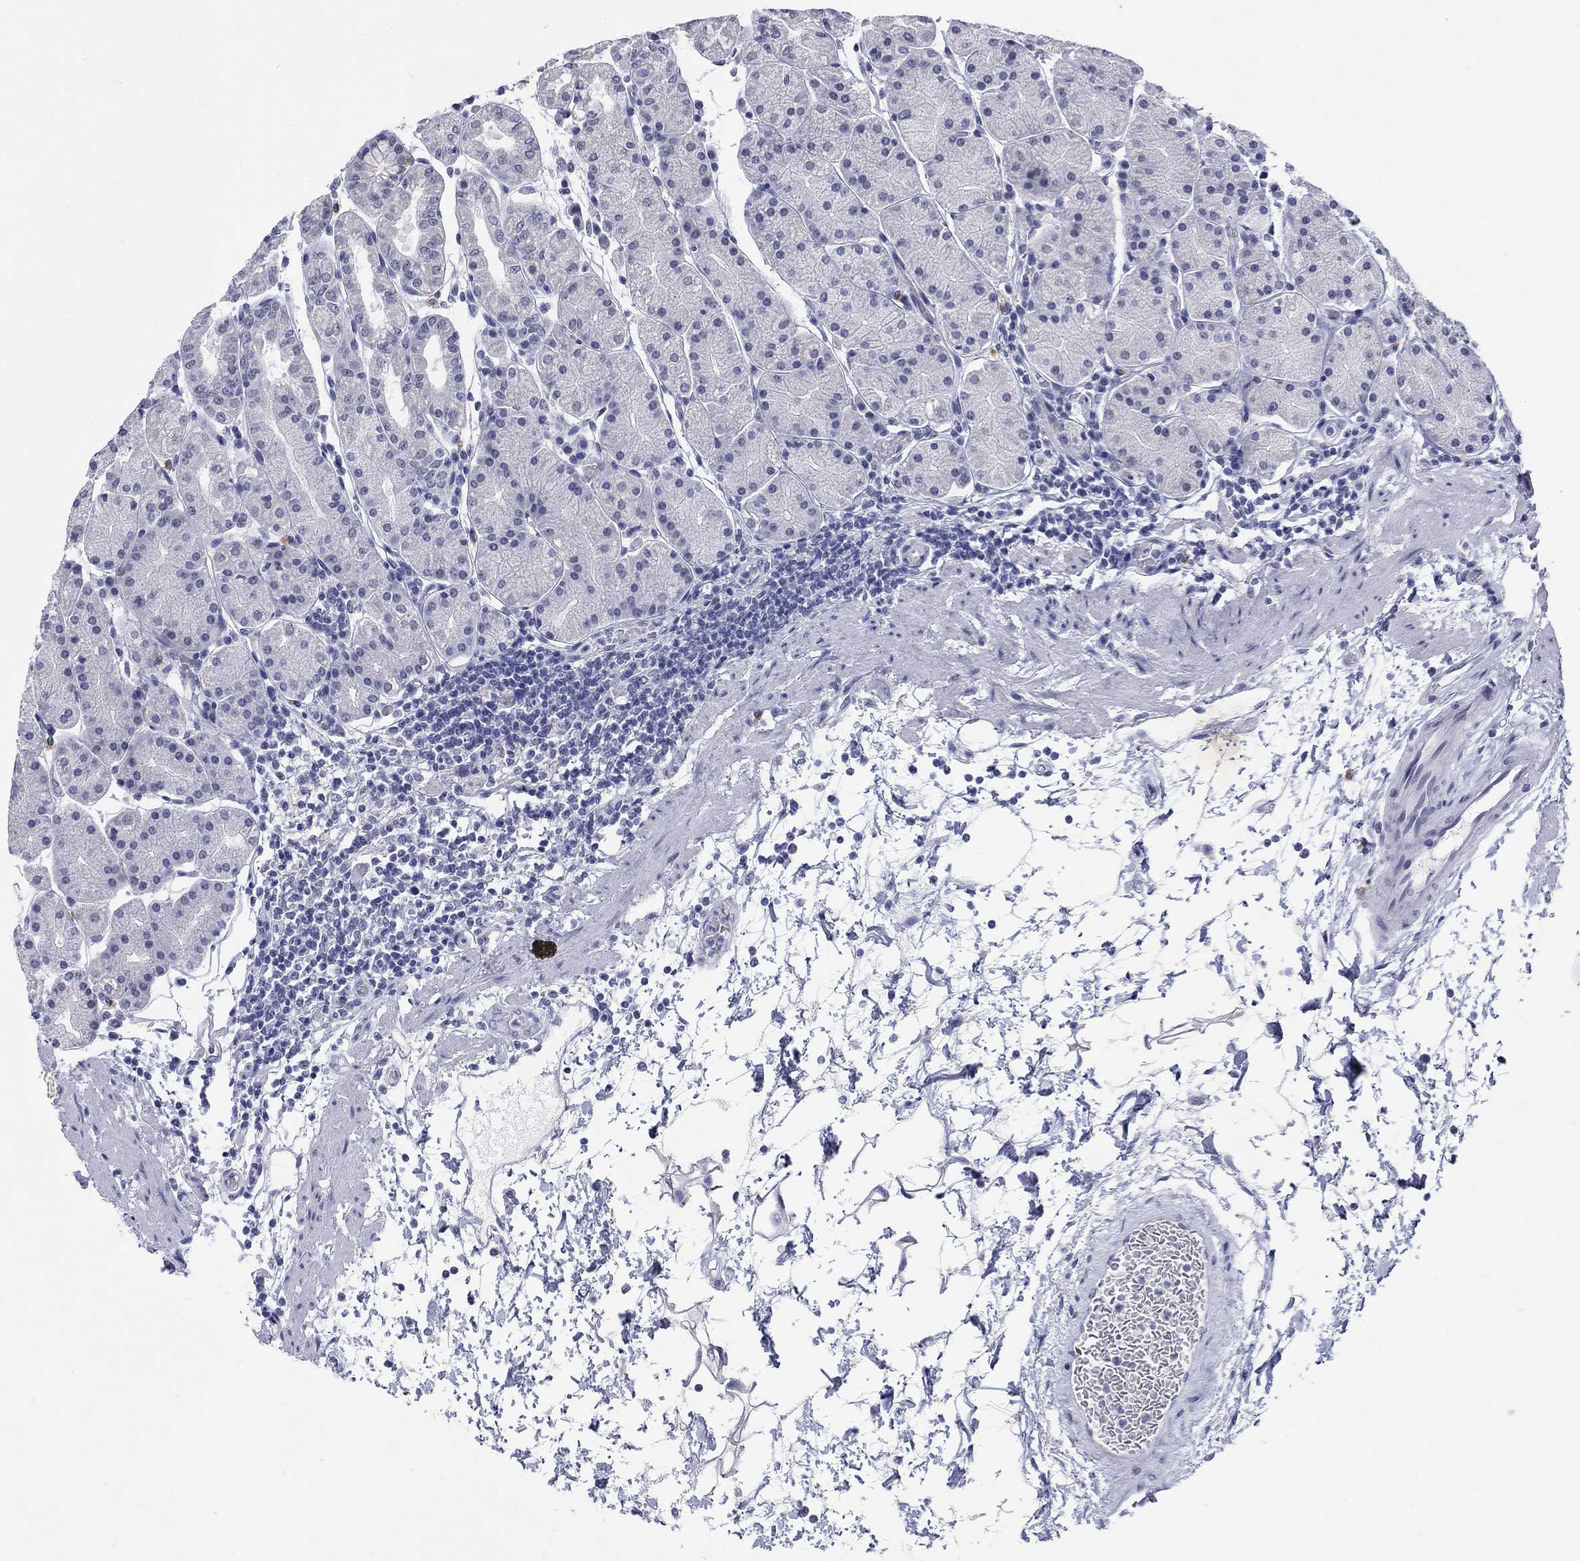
{"staining": {"intensity": "weak", "quantity": "<25%", "location": "cytoplasmic/membranous"}, "tissue": "stomach", "cell_type": "Glandular cells", "image_type": "normal", "snomed": [{"axis": "morphology", "description": "Normal tissue, NOS"}, {"axis": "topography", "description": "Stomach"}], "caption": "There is no significant expression in glandular cells of stomach. (Immunohistochemistry, brightfield microscopy, high magnification).", "gene": "ECEL1", "patient": {"sex": "male", "age": 54}}